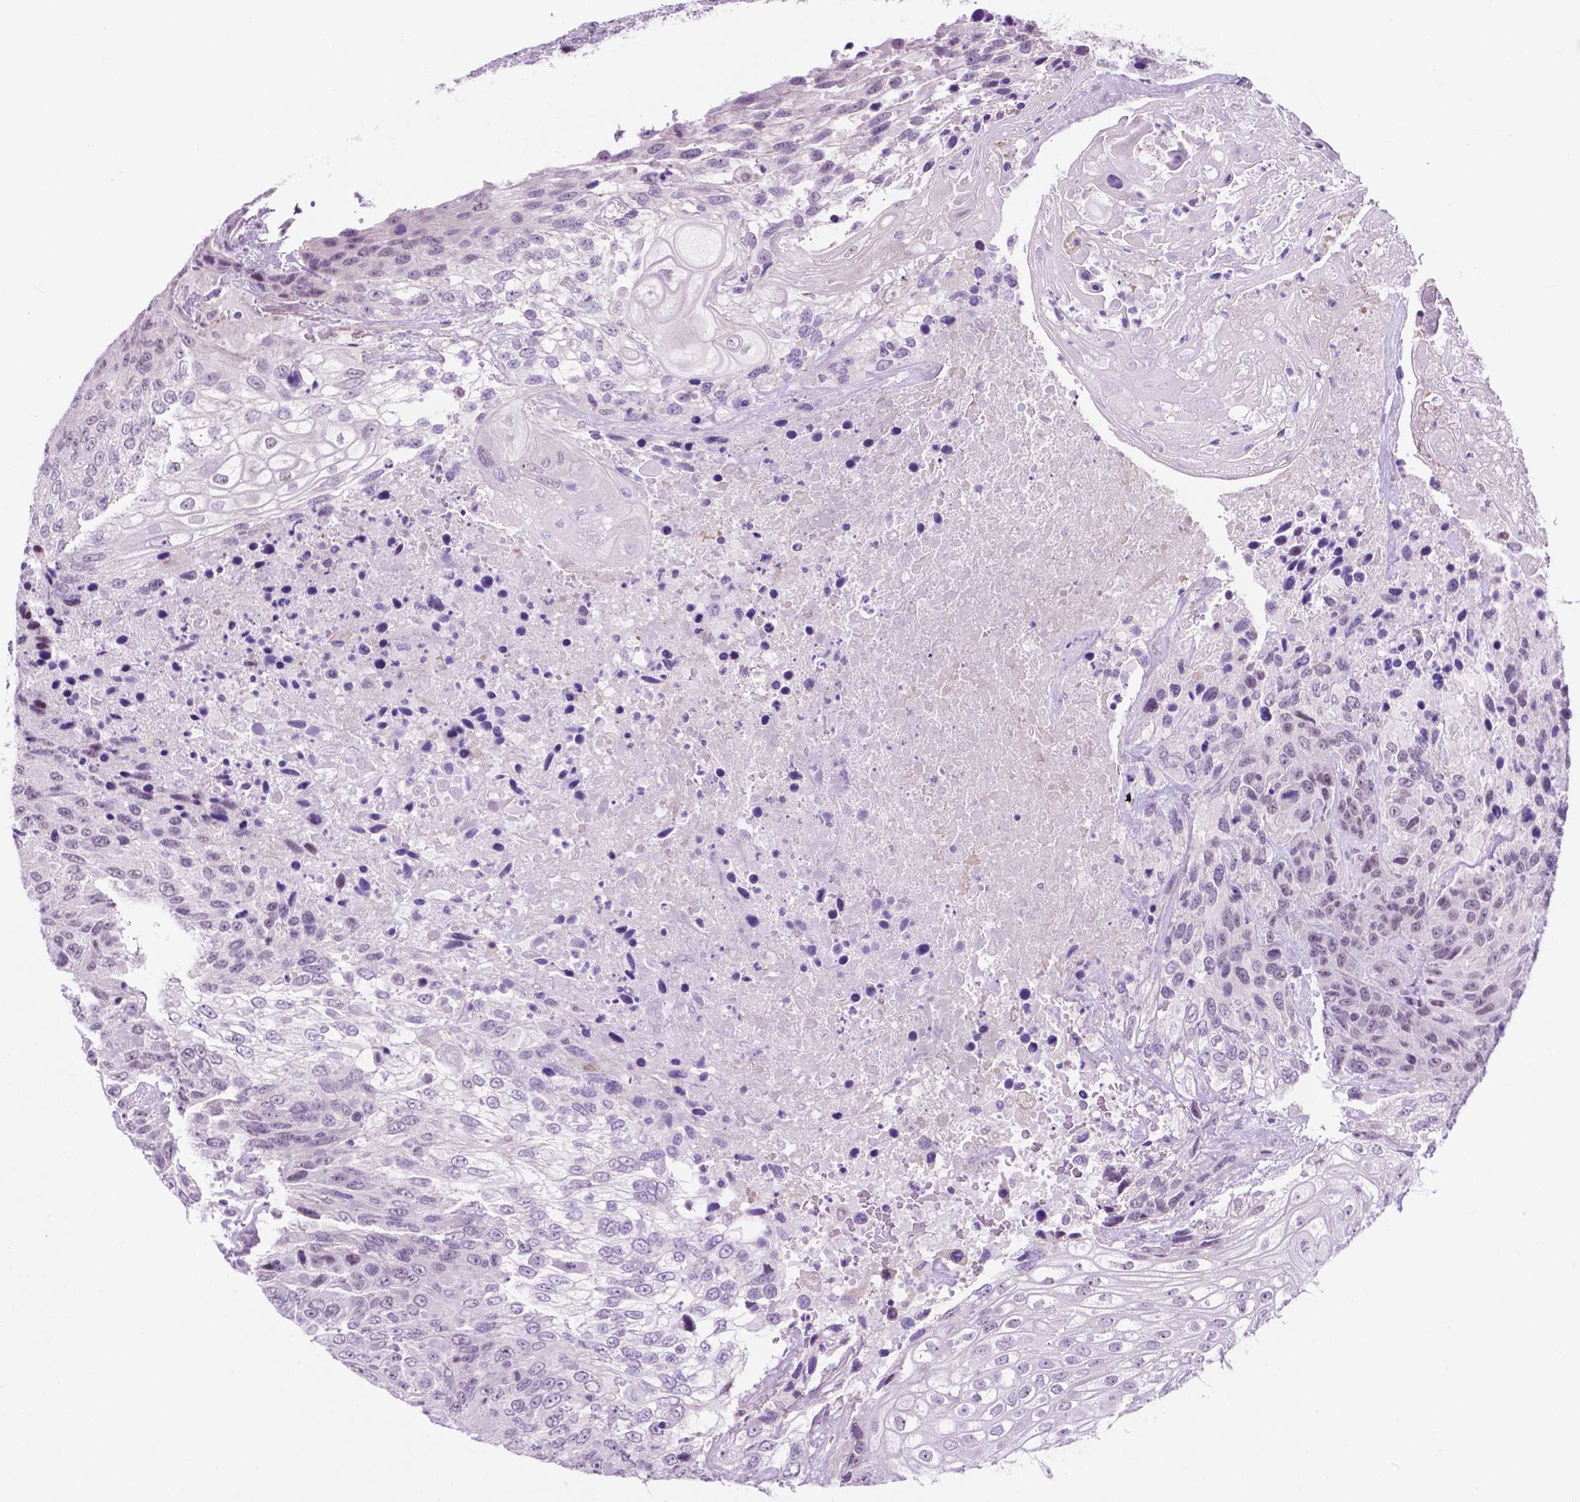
{"staining": {"intensity": "negative", "quantity": "none", "location": "none"}, "tissue": "urothelial cancer", "cell_type": "Tumor cells", "image_type": "cancer", "snomed": [{"axis": "morphology", "description": "Urothelial carcinoma, High grade"}, {"axis": "topography", "description": "Urinary bladder"}], "caption": "This is an IHC photomicrograph of human urothelial cancer. There is no expression in tumor cells.", "gene": "ACY3", "patient": {"sex": "female", "age": 70}}